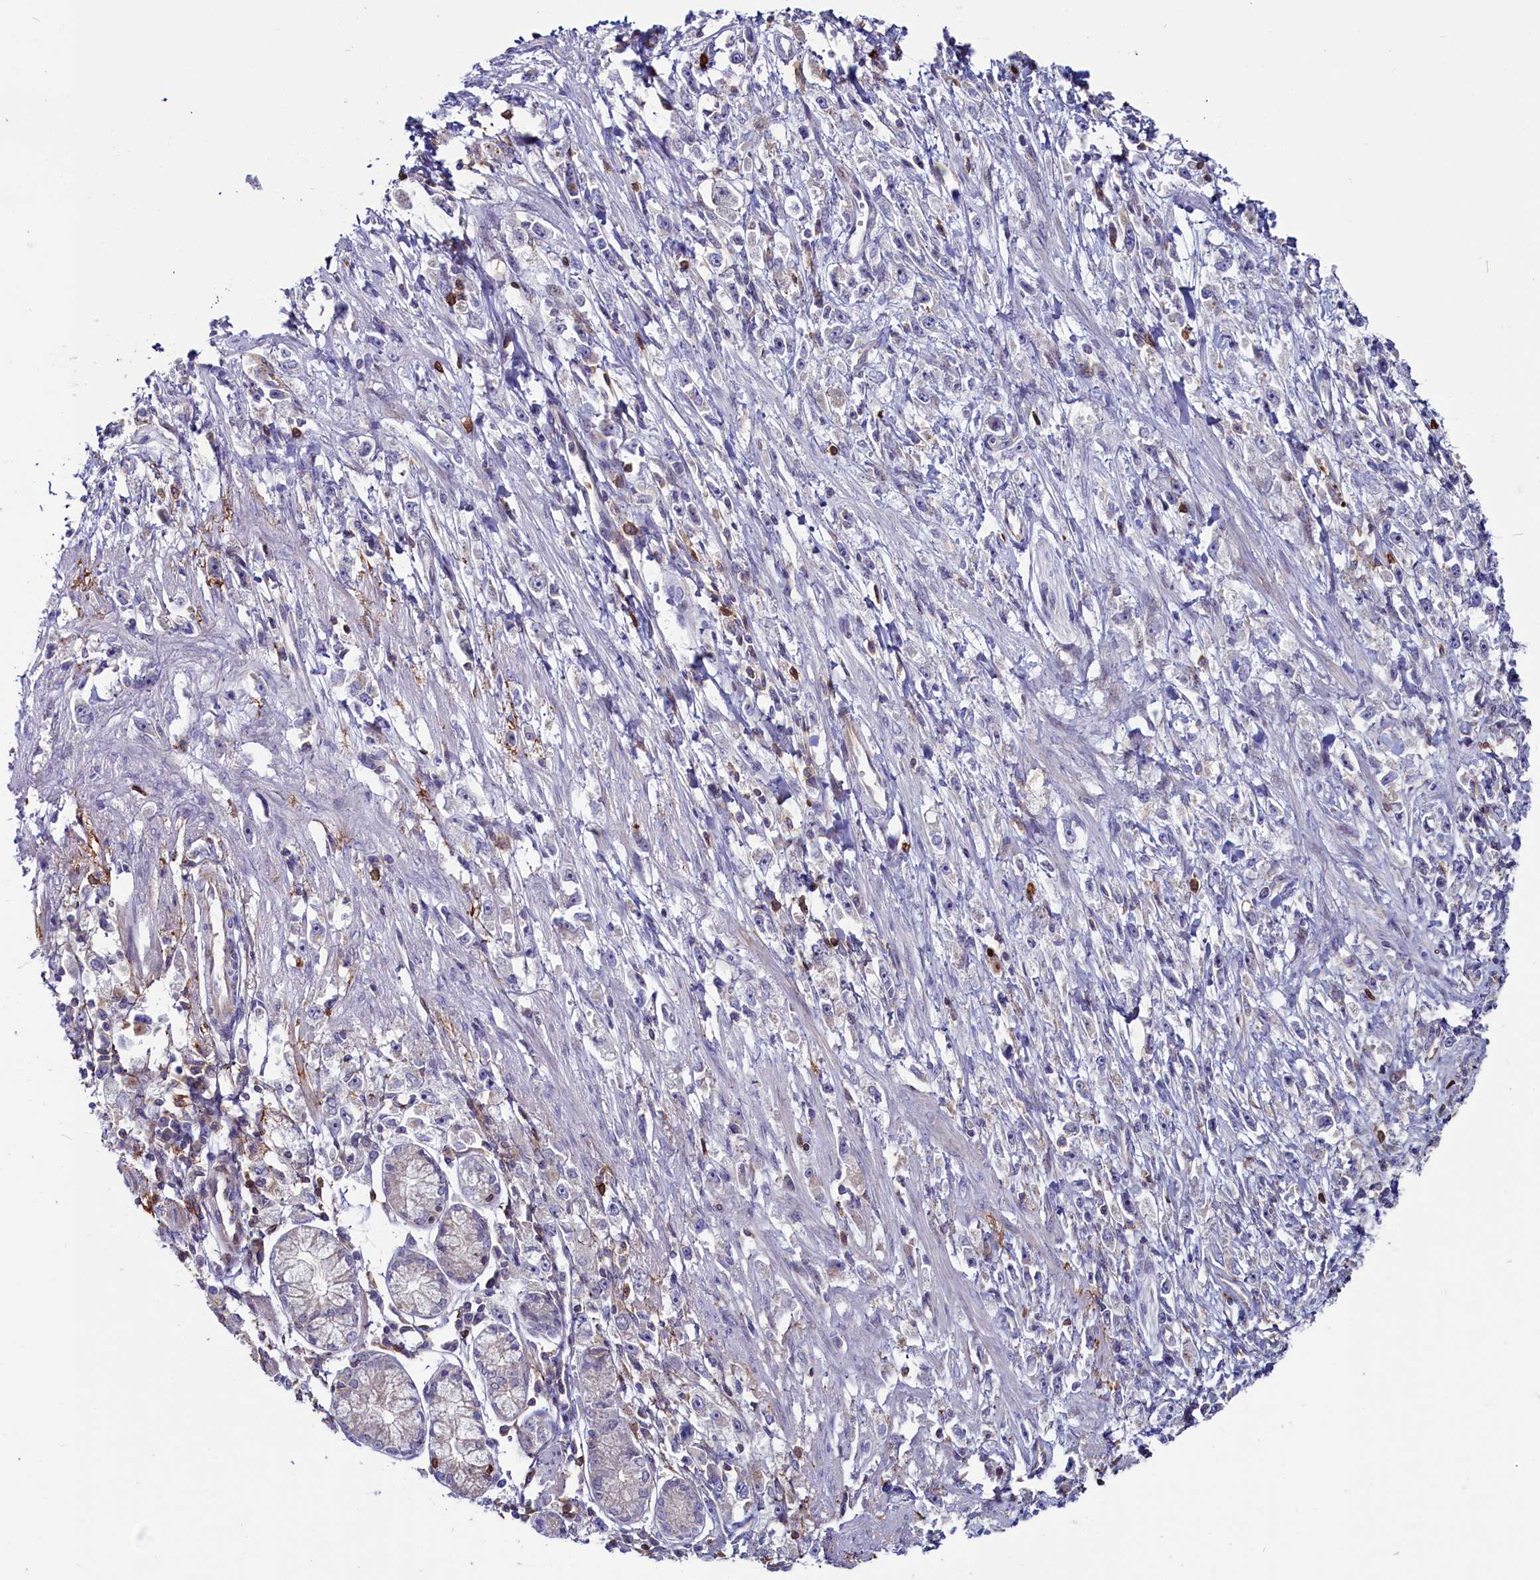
{"staining": {"intensity": "negative", "quantity": "none", "location": "none"}, "tissue": "stomach cancer", "cell_type": "Tumor cells", "image_type": "cancer", "snomed": [{"axis": "morphology", "description": "Adenocarcinoma, NOS"}, {"axis": "topography", "description": "Stomach"}], "caption": "DAB (3,3'-diaminobenzidine) immunohistochemical staining of adenocarcinoma (stomach) reveals no significant positivity in tumor cells.", "gene": "CIAPIN1", "patient": {"sex": "female", "age": 59}}